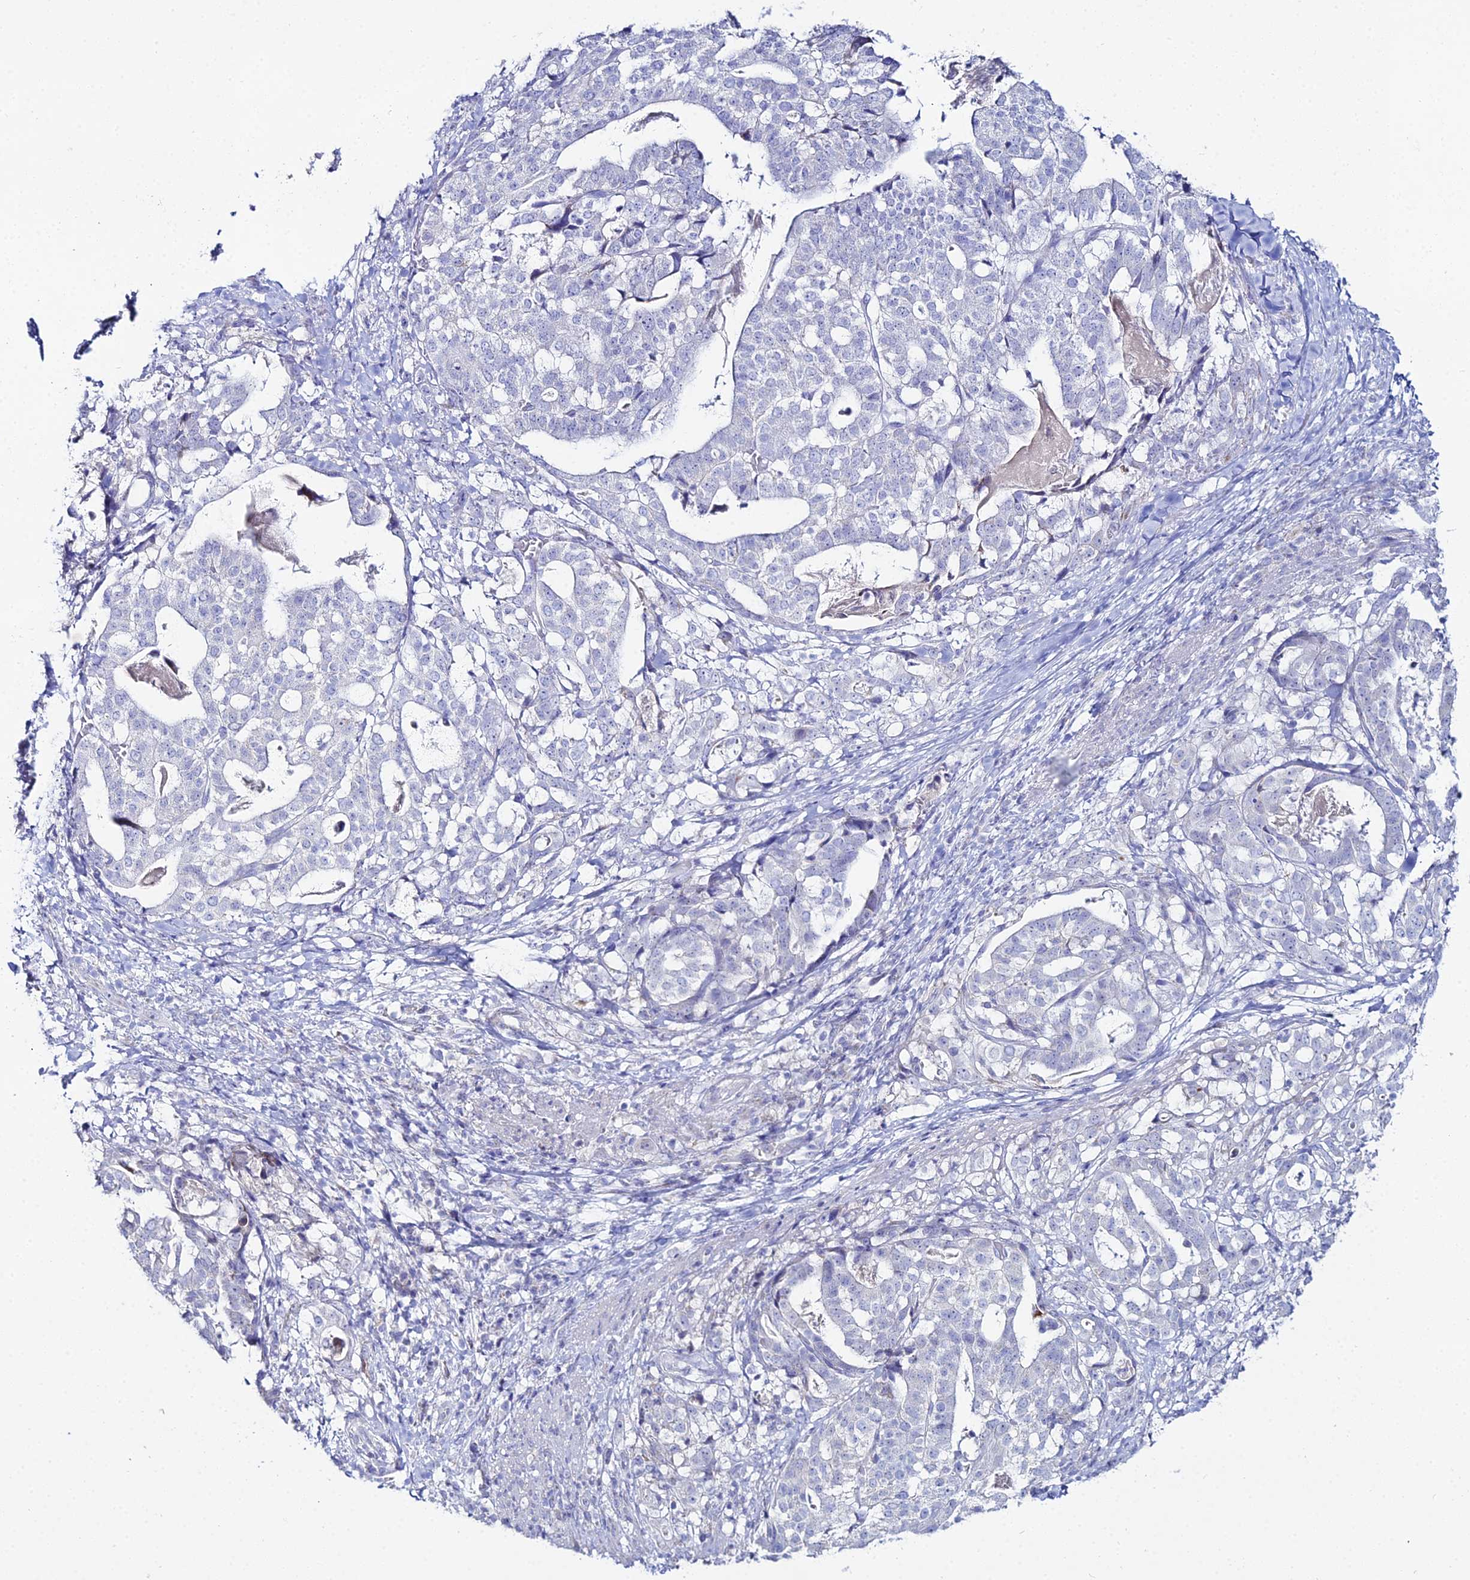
{"staining": {"intensity": "negative", "quantity": "none", "location": "none"}, "tissue": "stomach cancer", "cell_type": "Tumor cells", "image_type": "cancer", "snomed": [{"axis": "morphology", "description": "Adenocarcinoma, NOS"}, {"axis": "topography", "description": "Stomach"}], "caption": "DAB immunohistochemical staining of human stomach cancer (adenocarcinoma) shows no significant staining in tumor cells.", "gene": "DHX34", "patient": {"sex": "male", "age": 48}}